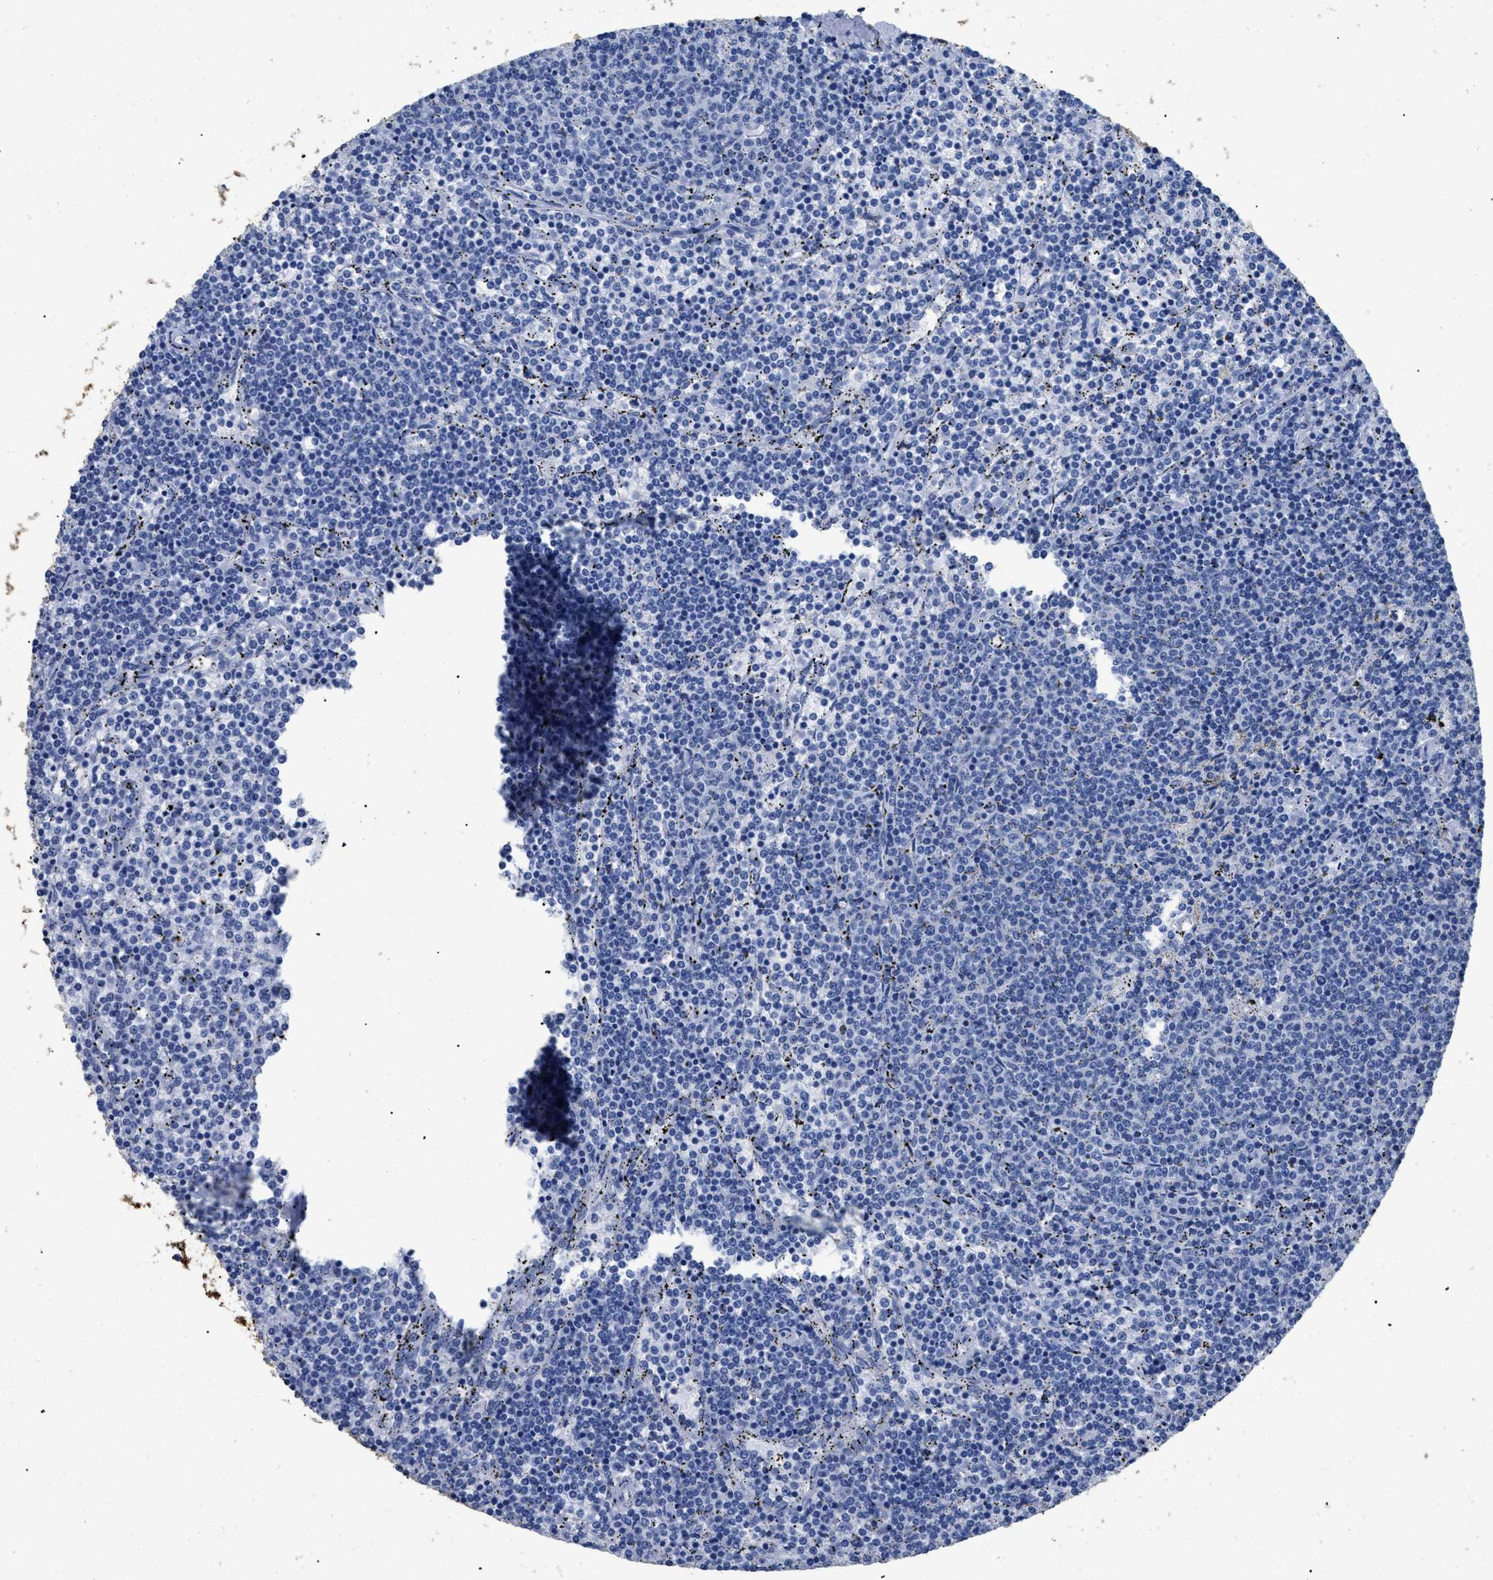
{"staining": {"intensity": "negative", "quantity": "none", "location": "none"}, "tissue": "lymphoma", "cell_type": "Tumor cells", "image_type": "cancer", "snomed": [{"axis": "morphology", "description": "Malignant lymphoma, non-Hodgkin's type, Low grade"}, {"axis": "topography", "description": "Spleen"}], "caption": "High magnification brightfield microscopy of lymphoma stained with DAB (brown) and counterstained with hematoxylin (blue): tumor cells show no significant expression.", "gene": "DLC1", "patient": {"sex": "female", "age": 50}}